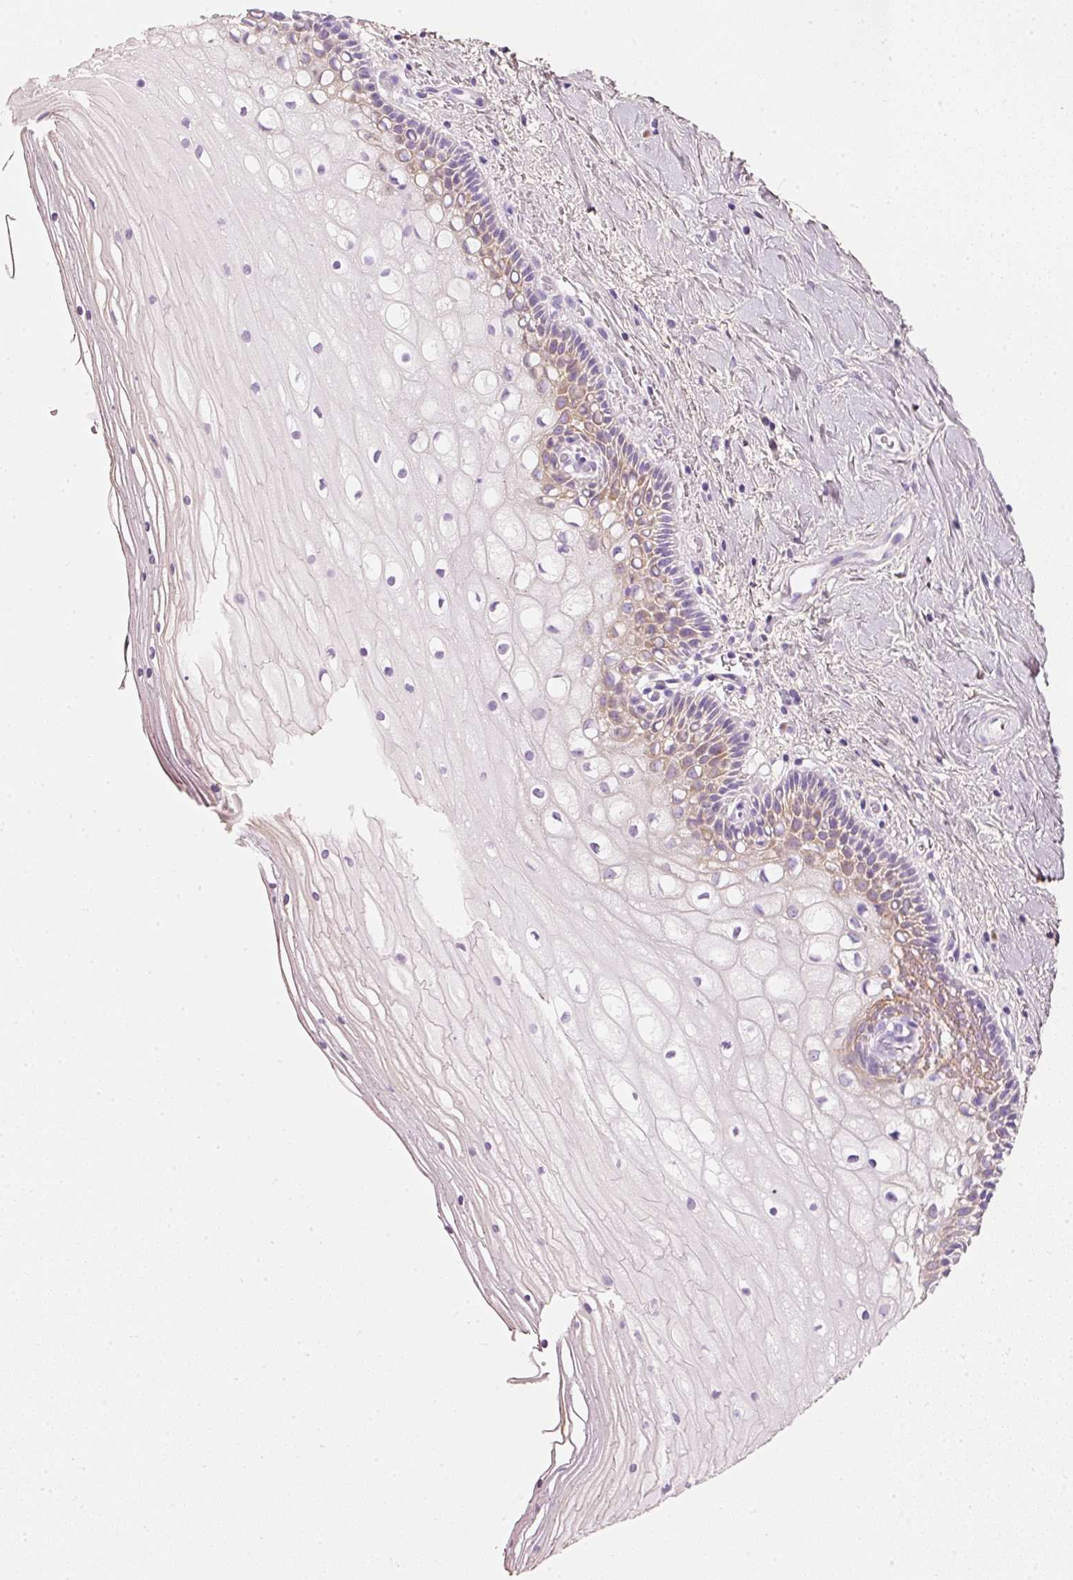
{"staining": {"intensity": "weak", "quantity": "<25%", "location": "cytoplasmic/membranous"}, "tissue": "cervix", "cell_type": "Glandular cells", "image_type": "normal", "snomed": [{"axis": "morphology", "description": "Normal tissue, NOS"}, {"axis": "topography", "description": "Cervix"}], "caption": "Immunohistochemical staining of normal cervix displays no significant positivity in glandular cells.", "gene": "PDXDC1", "patient": {"sex": "female", "age": 36}}